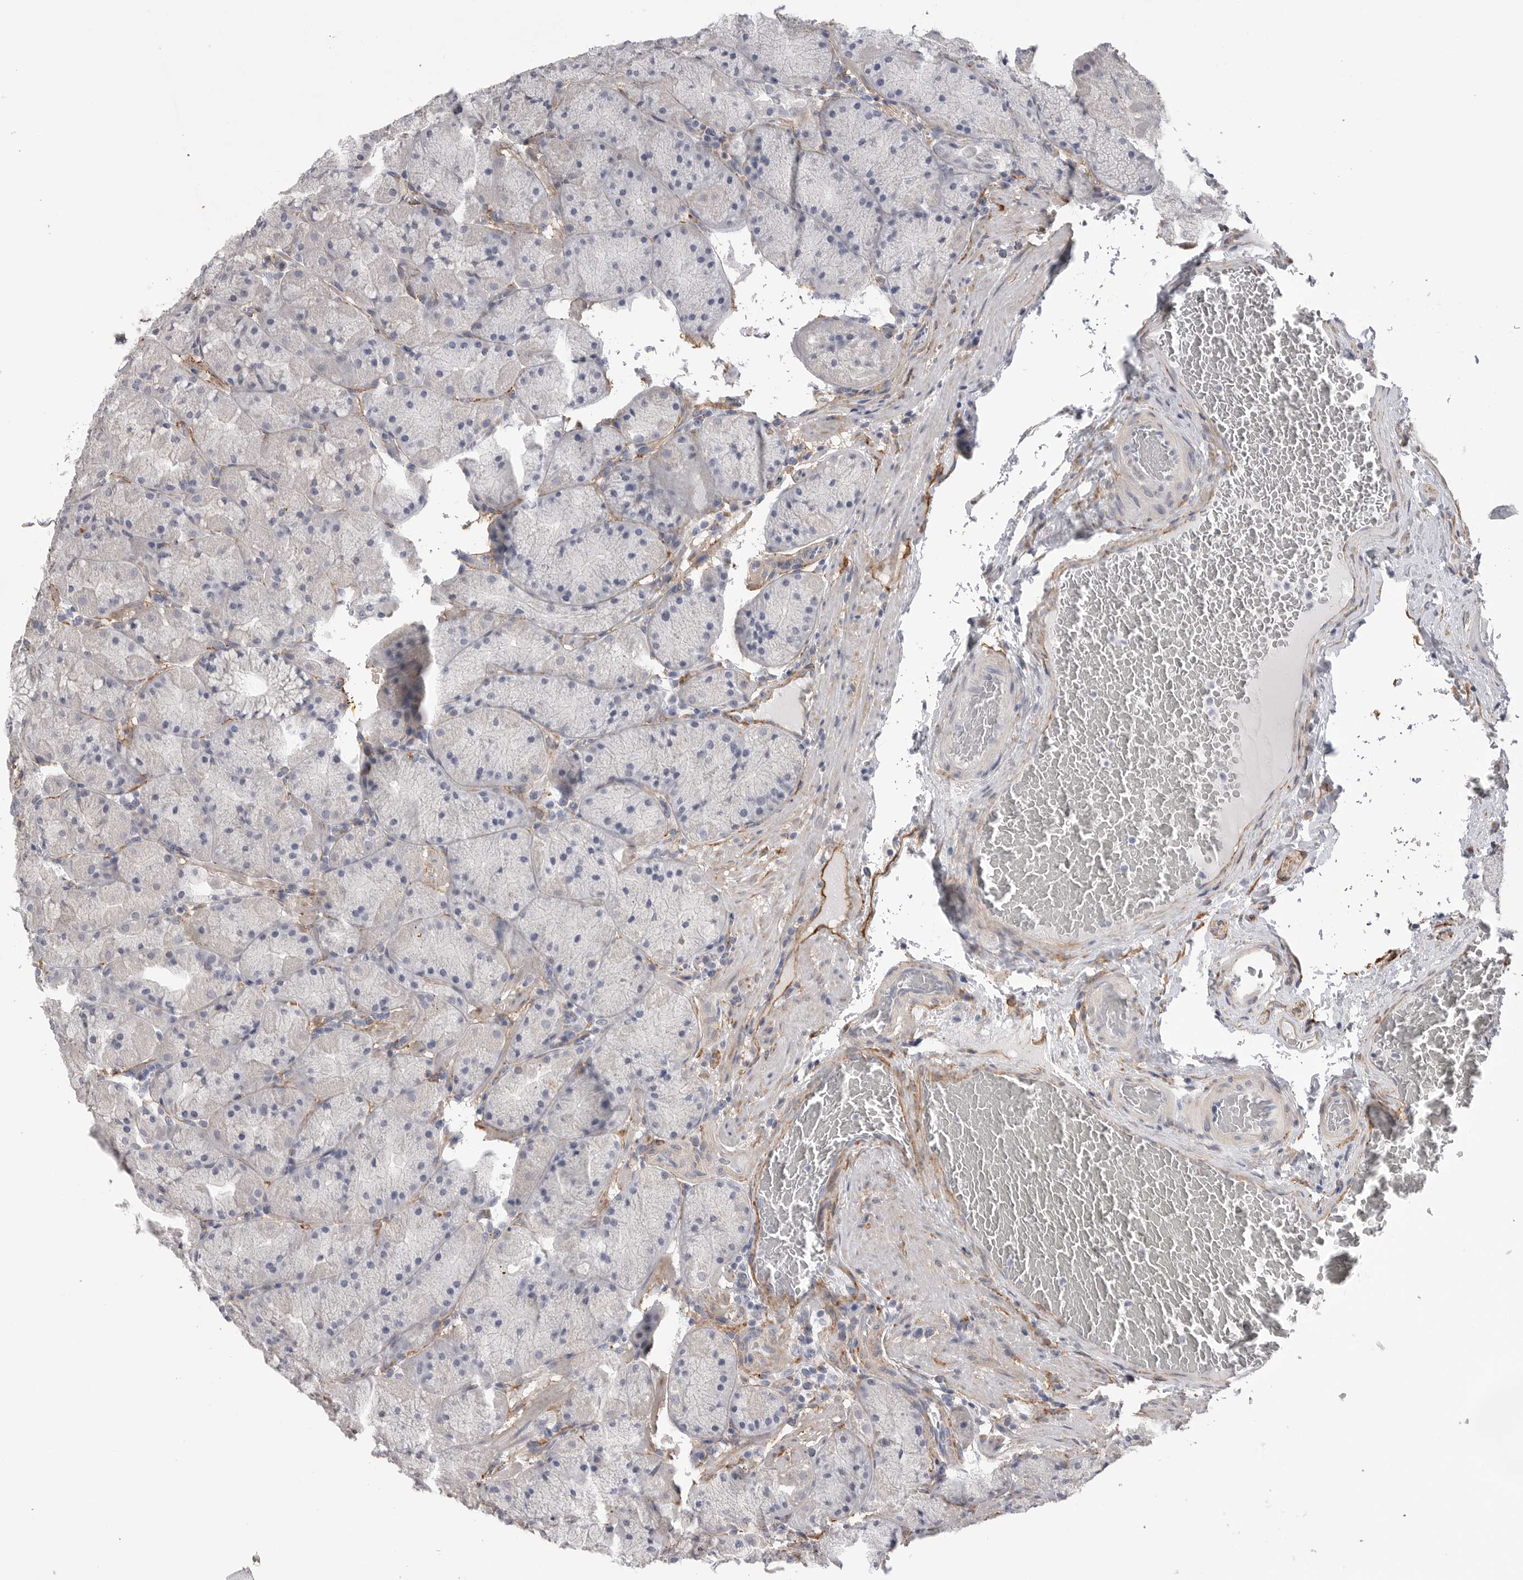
{"staining": {"intensity": "negative", "quantity": "none", "location": "none"}, "tissue": "stomach", "cell_type": "Glandular cells", "image_type": "normal", "snomed": [{"axis": "morphology", "description": "Normal tissue, NOS"}, {"axis": "topography", "description": "Stomach, upper"}, {"axis": "topography", "description": "Stomach"}], "caption": "The photomicrograph reveals no staining of glandular cells in normal stomach.", "gene": "AKAP12", "patient": {"sex": "male", "age": 48}}